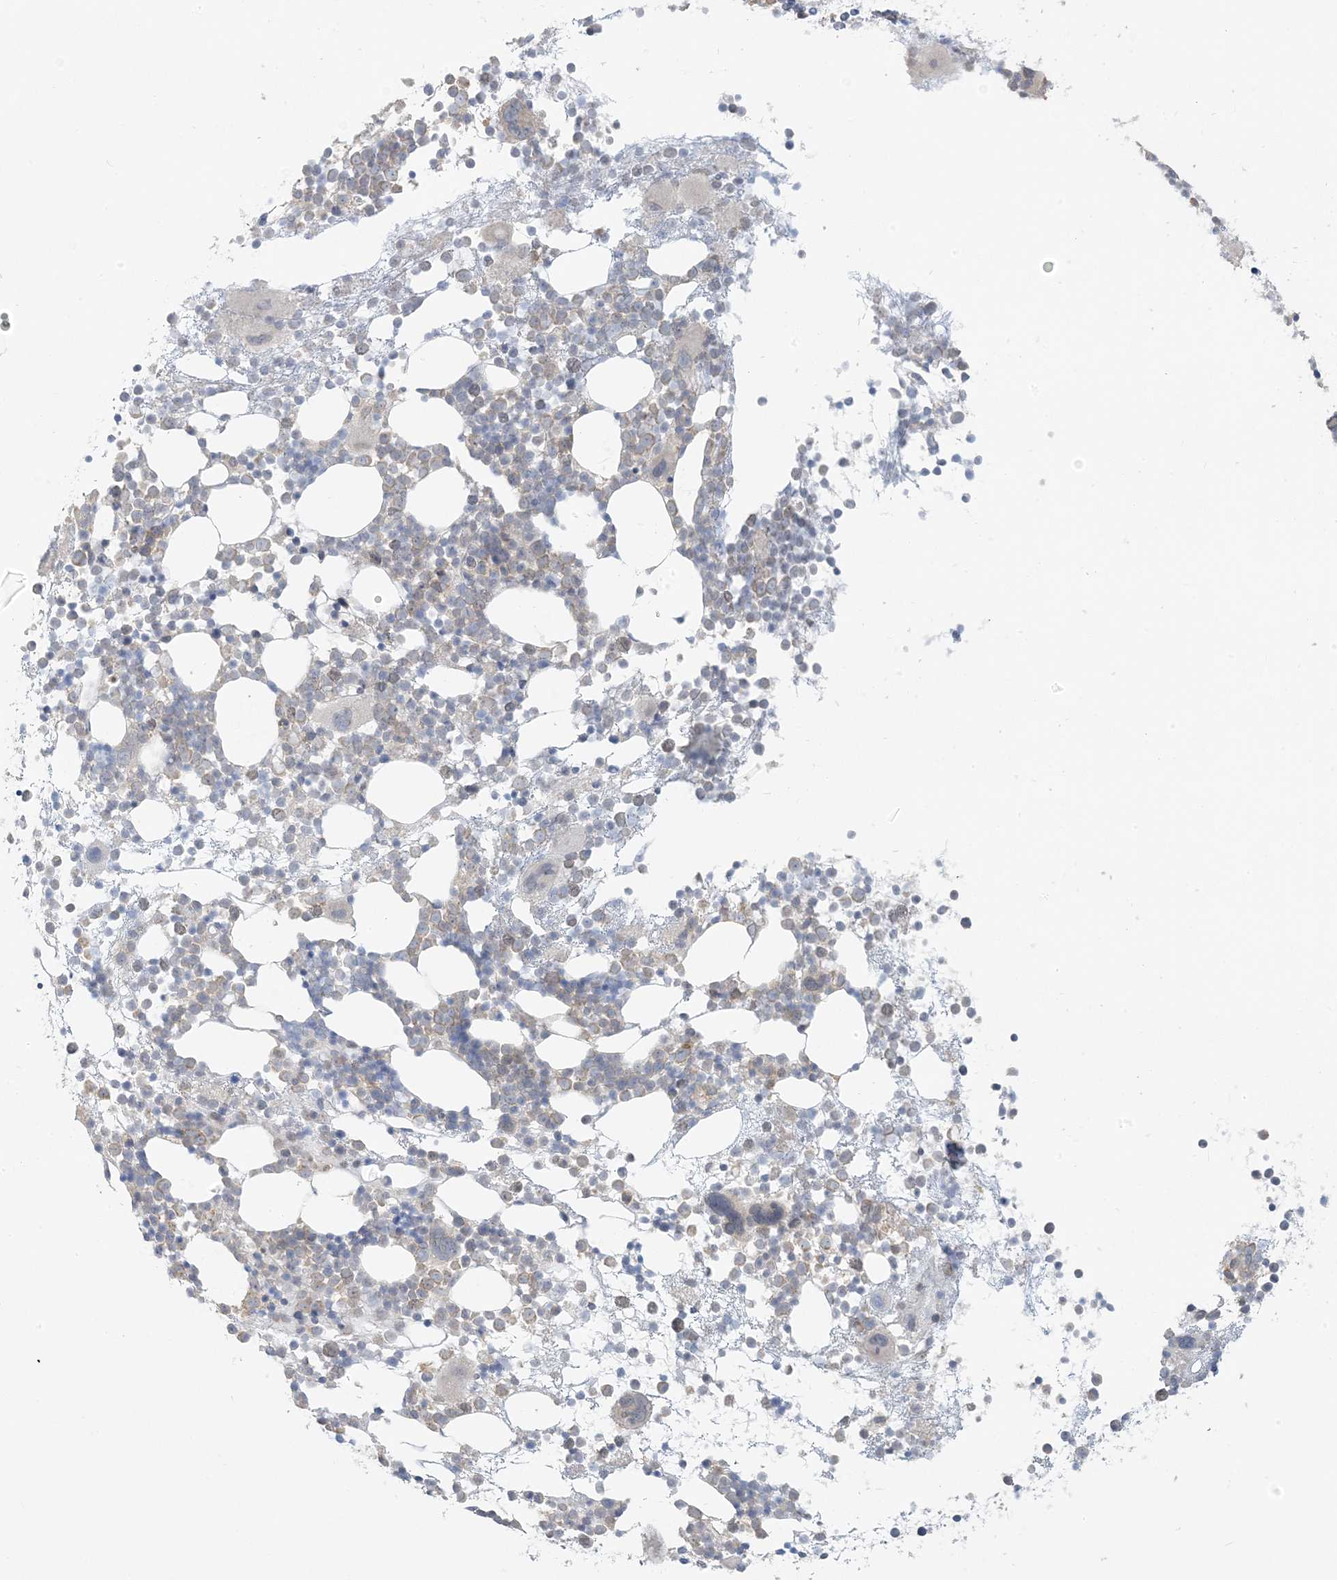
{"staining": {"intensity": "moderate", "quantity": "<25%", "location": "cytoplasmic/membranous"}, "tissue": "bone marrow", "cell_type": "Hematopoietic cells", "image_type": "normal", "snomed": [{"axis": "morphology", "description": "Normal tissue, NOS"}, {"axis": "topography", "description": "Bone marrow"}], "caption": "IHC (DAB) staining of unremarkable human bone marrow shows moderate cytoplasmic/membranous protein positivity in approximately <25% of hematopoietic cells.", "gene": "EEFSEC", "patient": {"sex": "female", "age": 57}}